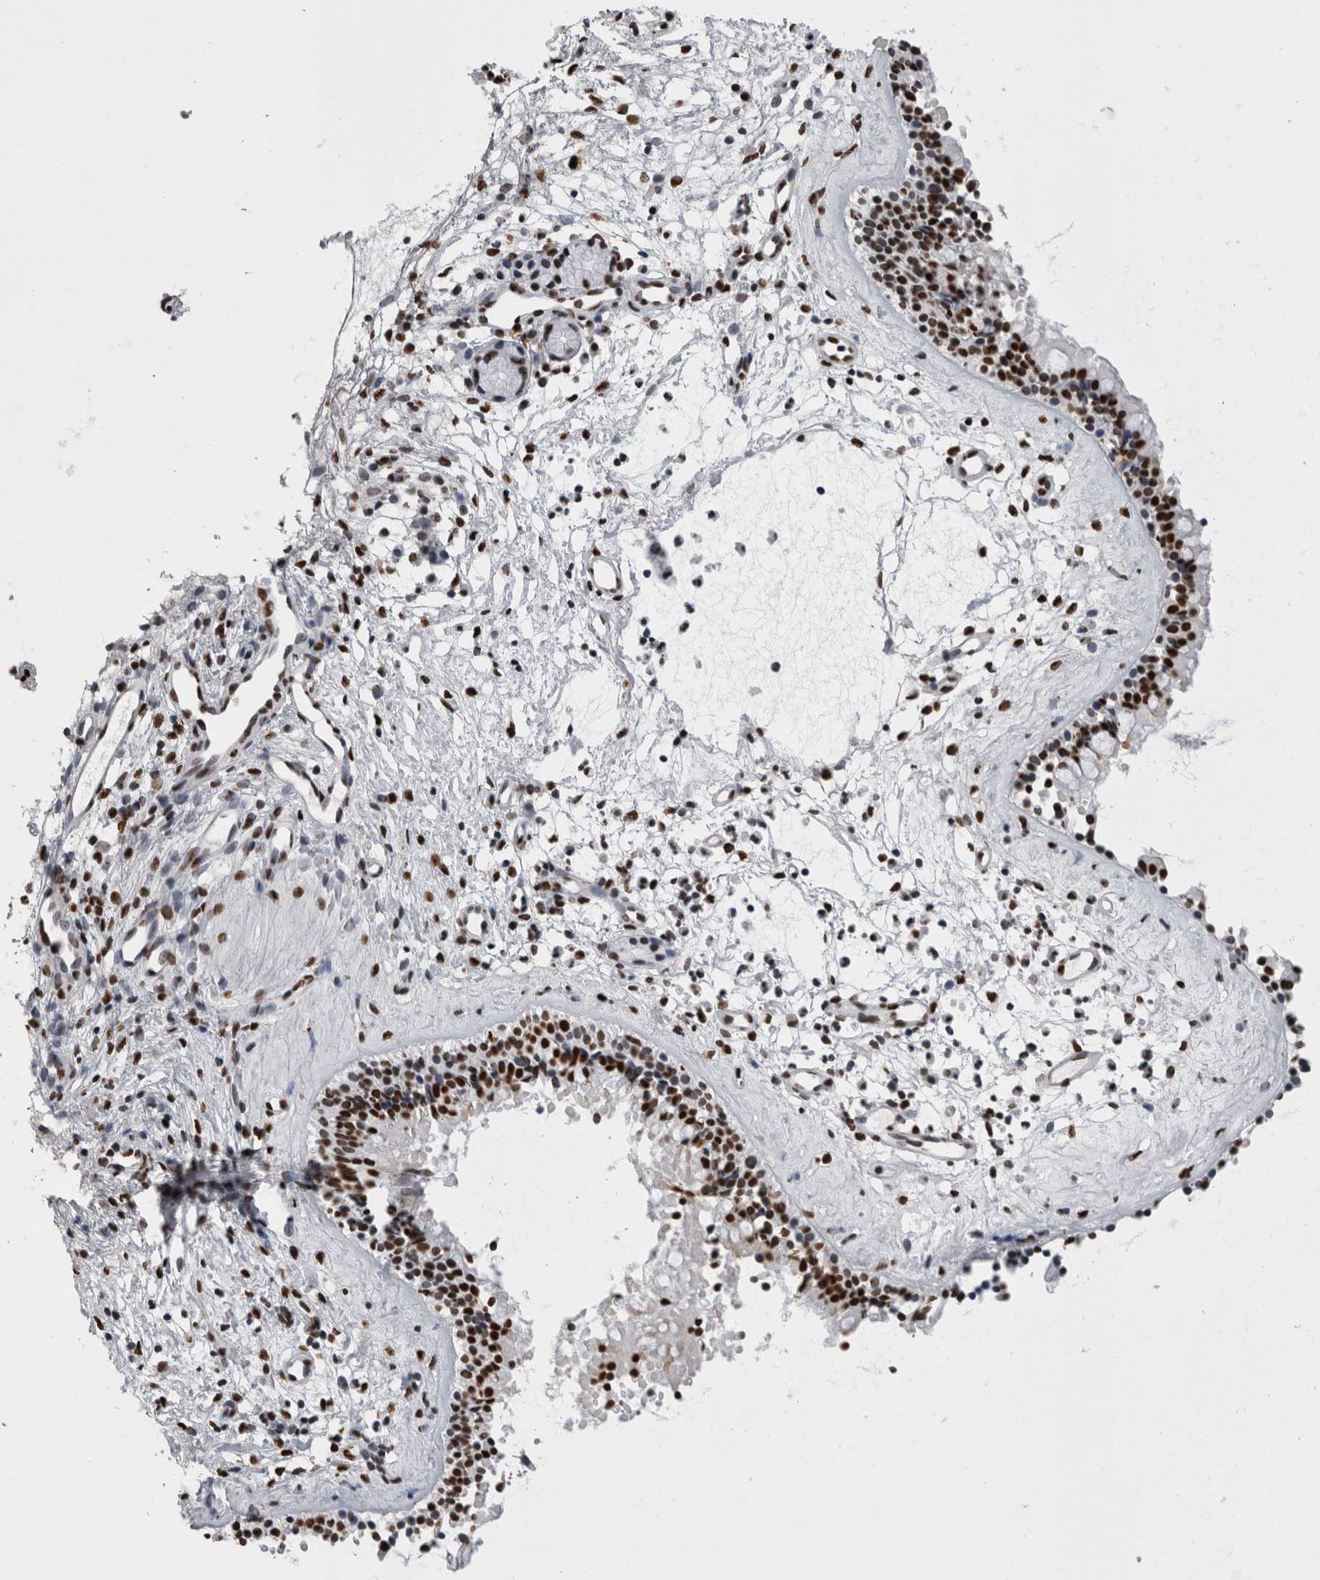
{"staining": {"intensity": "strong", "quantity": ">75%", "location": "nuclear"}, "tissue": "nasopharynx", "cell_type": "Respiratory epithelial cells", "image_type": "normal", "snomed": [{"axis": "morphology", "description": "Normal tissue, NOS"}, {"axis": "topography", "description": "Nasopharynx"}], "caption": "Strong nuclear staining is appreciated in approximately >75% of respiratory epithelial cells in unremarkable nasopharynx.", "gene": "ALPK3", "patient": {"sex": "female", "age": 42}}